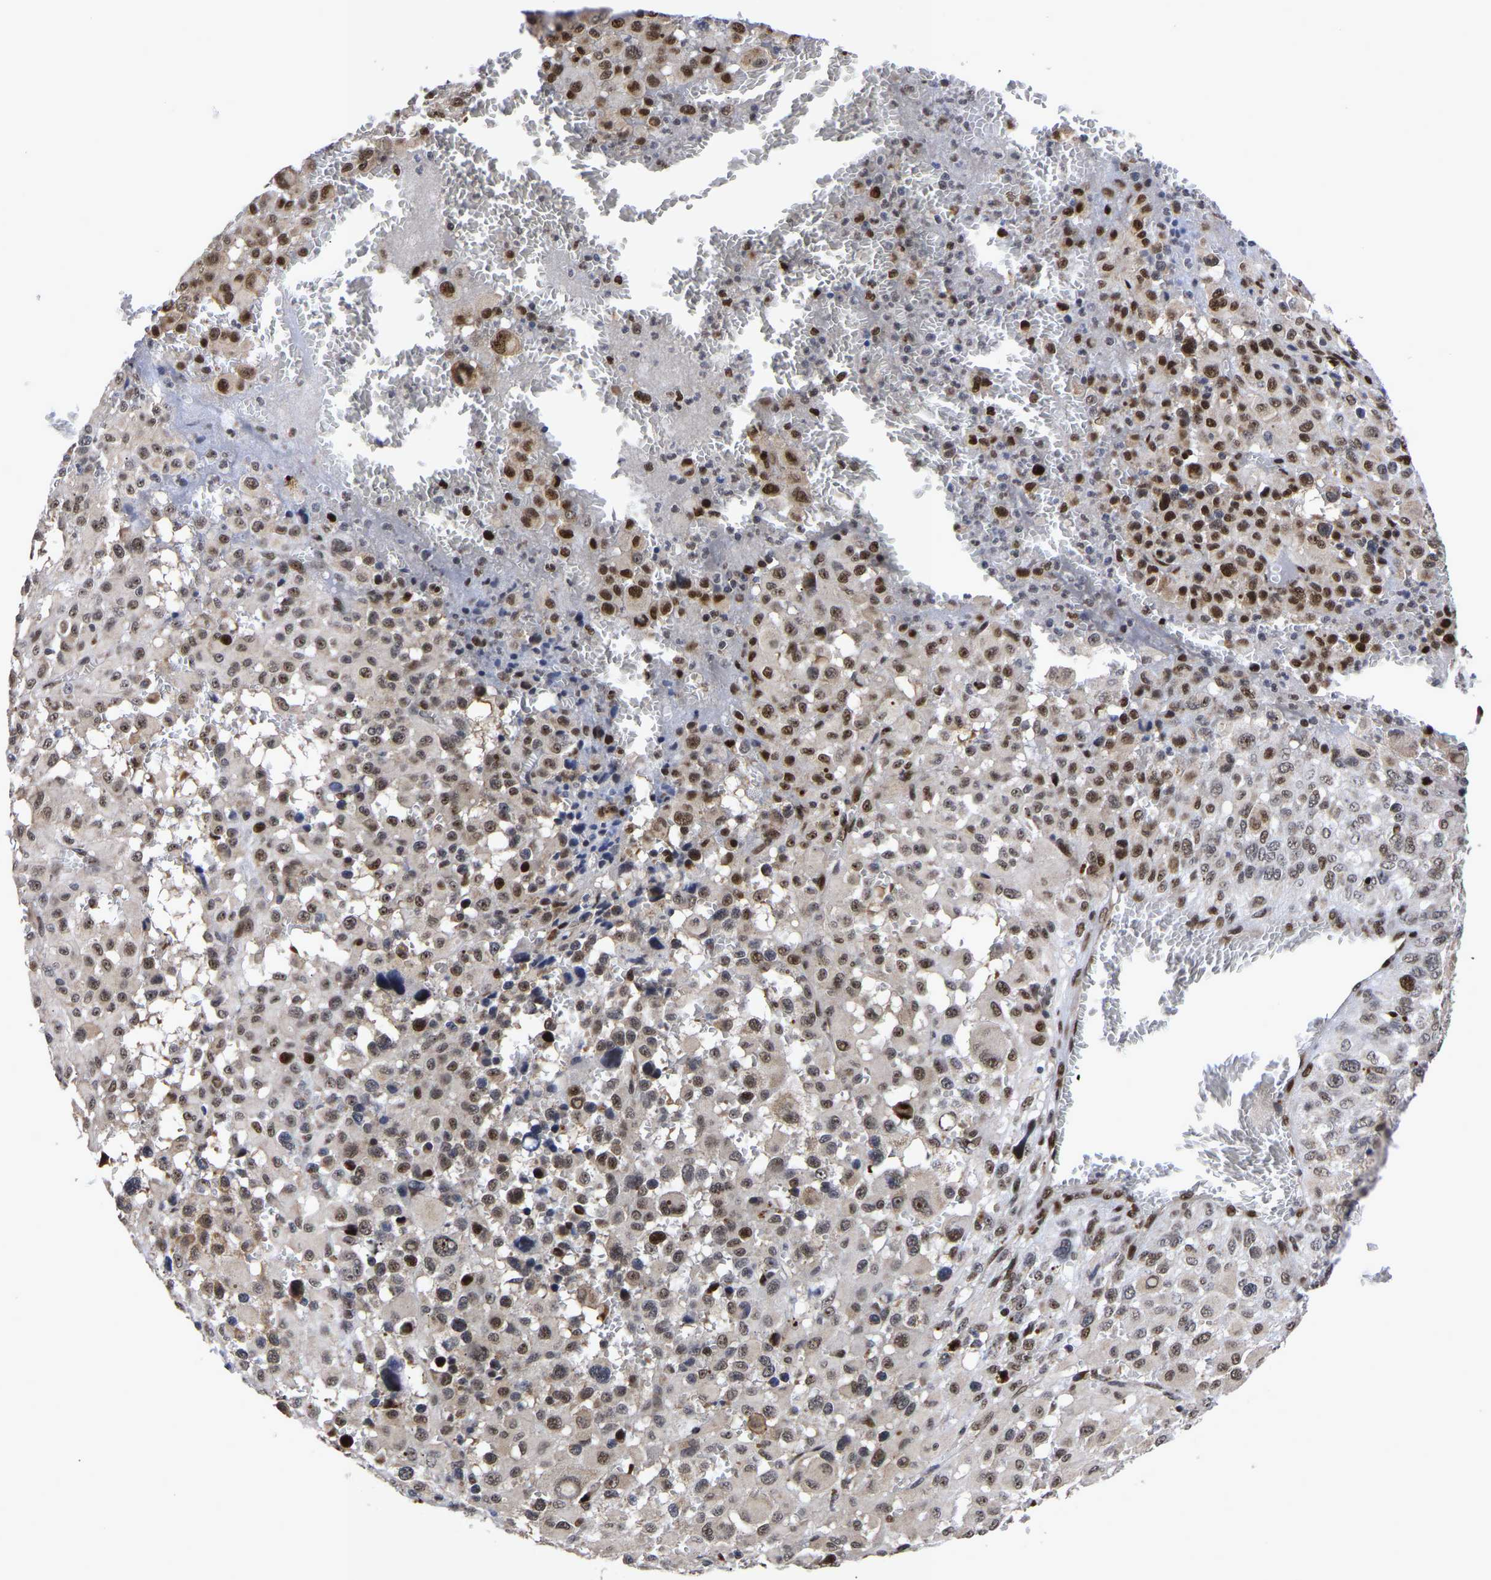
{"staining": {"intensity": "strong", "quantity": ">75%", "location": "nuclear"}, "tissue": "melanoma", "cell_type": "Tumor cells", "image_type": "cancer", "snomed": [{"axis": "morphology", "description": "Malignant melanoma, Metastatic site"}, {"axis": "topography", "description": "Skin"}], "caption": "A micrograph showing strong nuclear staining in about >75% of tumor cells in malignant melanoma (metastatic site), as visualized by brown immunohistochemical staining.", "gene": "JUNB", "patient": {"sex": "female", "age": 74}}